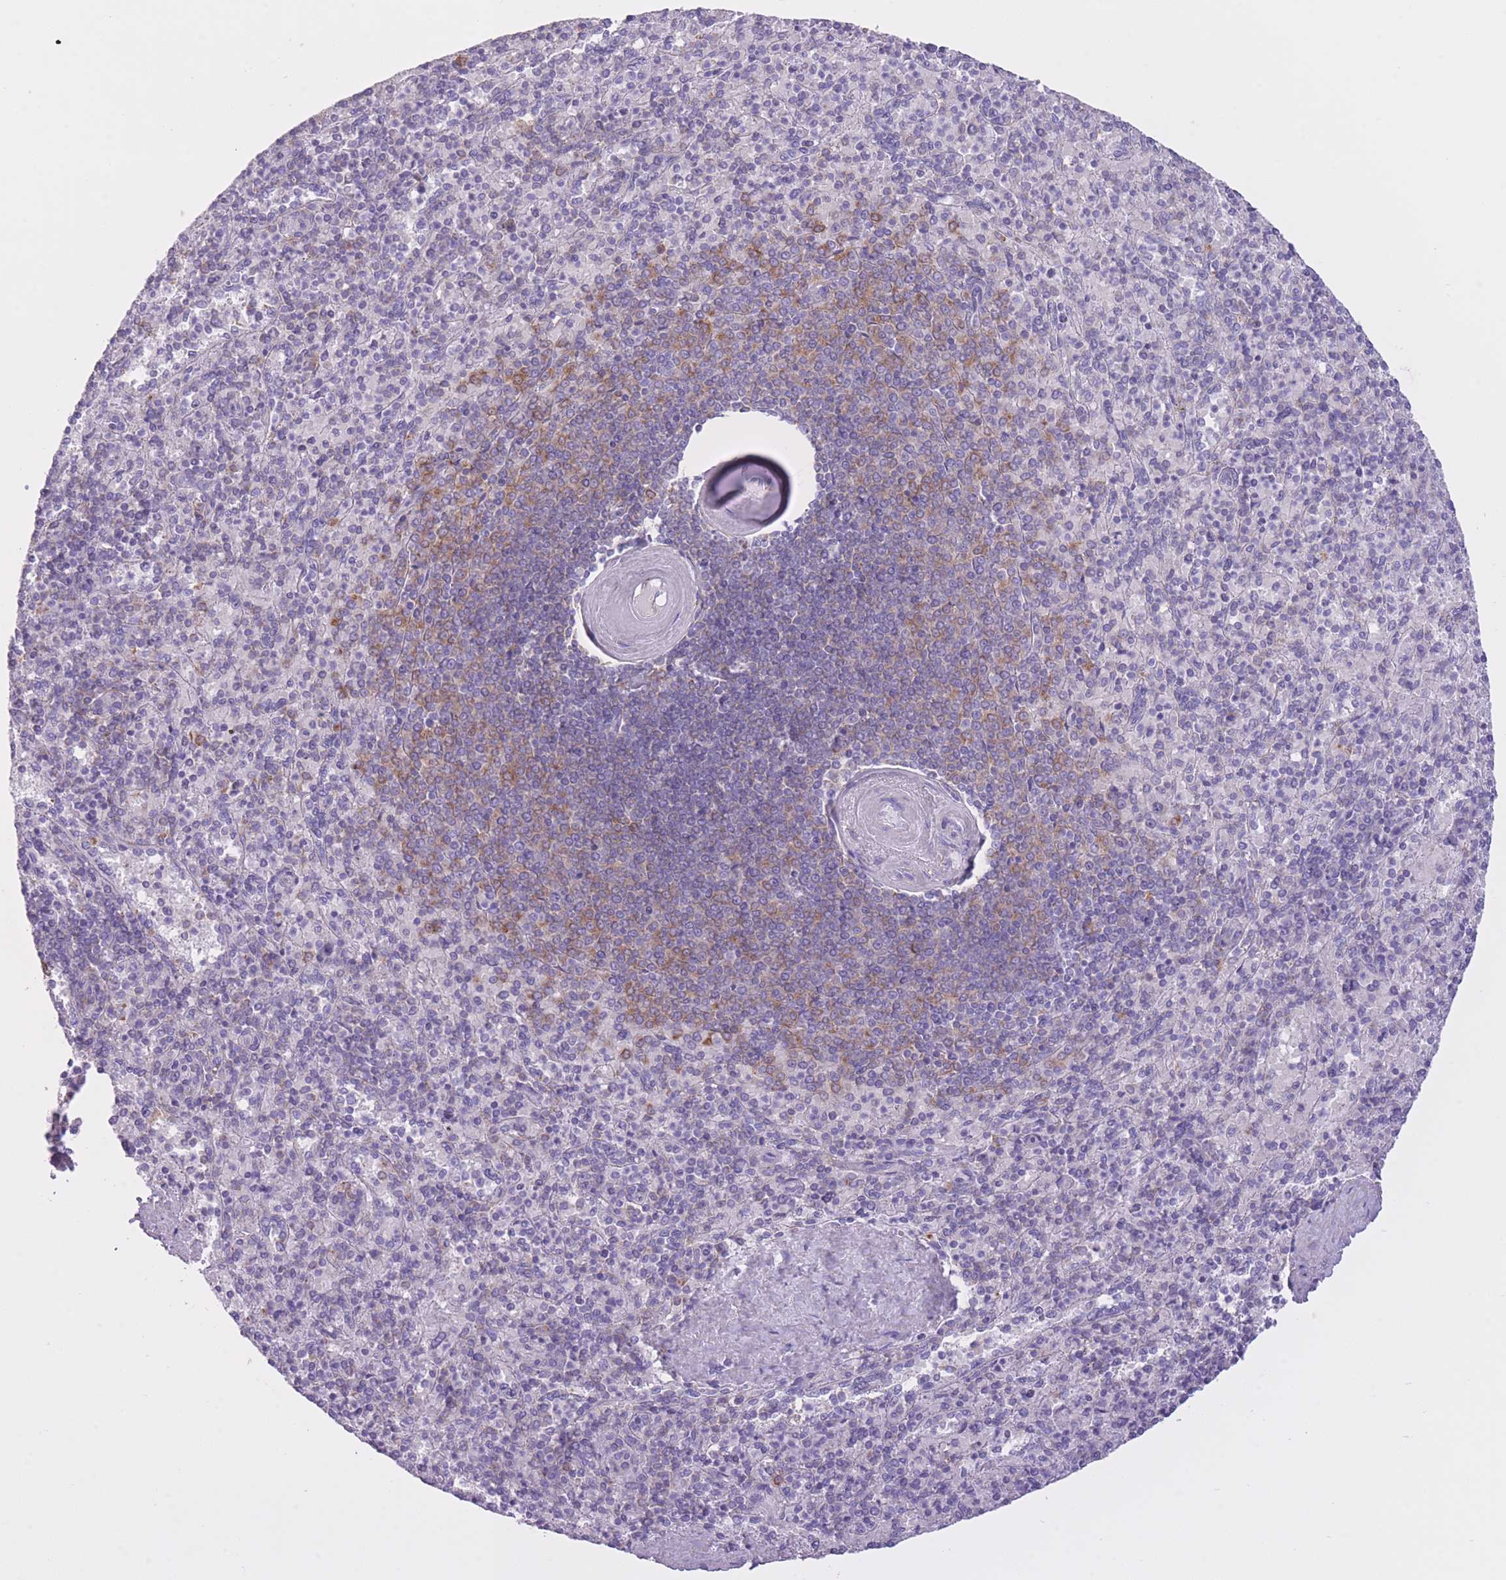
{"staining": {"intensity": "moderate", "quantity": "<25%", "location": "cytoplasmic/membranous"}, "tissue": "spleen", "cell_type": "Cells in red pulp", "image_type": "normal", "snomed": [{"axis": "morphology", "description": "Normal tissue, NOS"}, {"axis": "topography", "description": "Spleen"}], "caption": "This micrograph demonstrates benign spleen stained with immunohistochemistry (IHC) to label a protein in brown. The cytoplasmic/membranous of cells in red pulp show moderate positivity for the protein. Nuclei are counter-stained blue.", "gene": "ZNF501", "patient": {"sex": "male", "age": 82}}